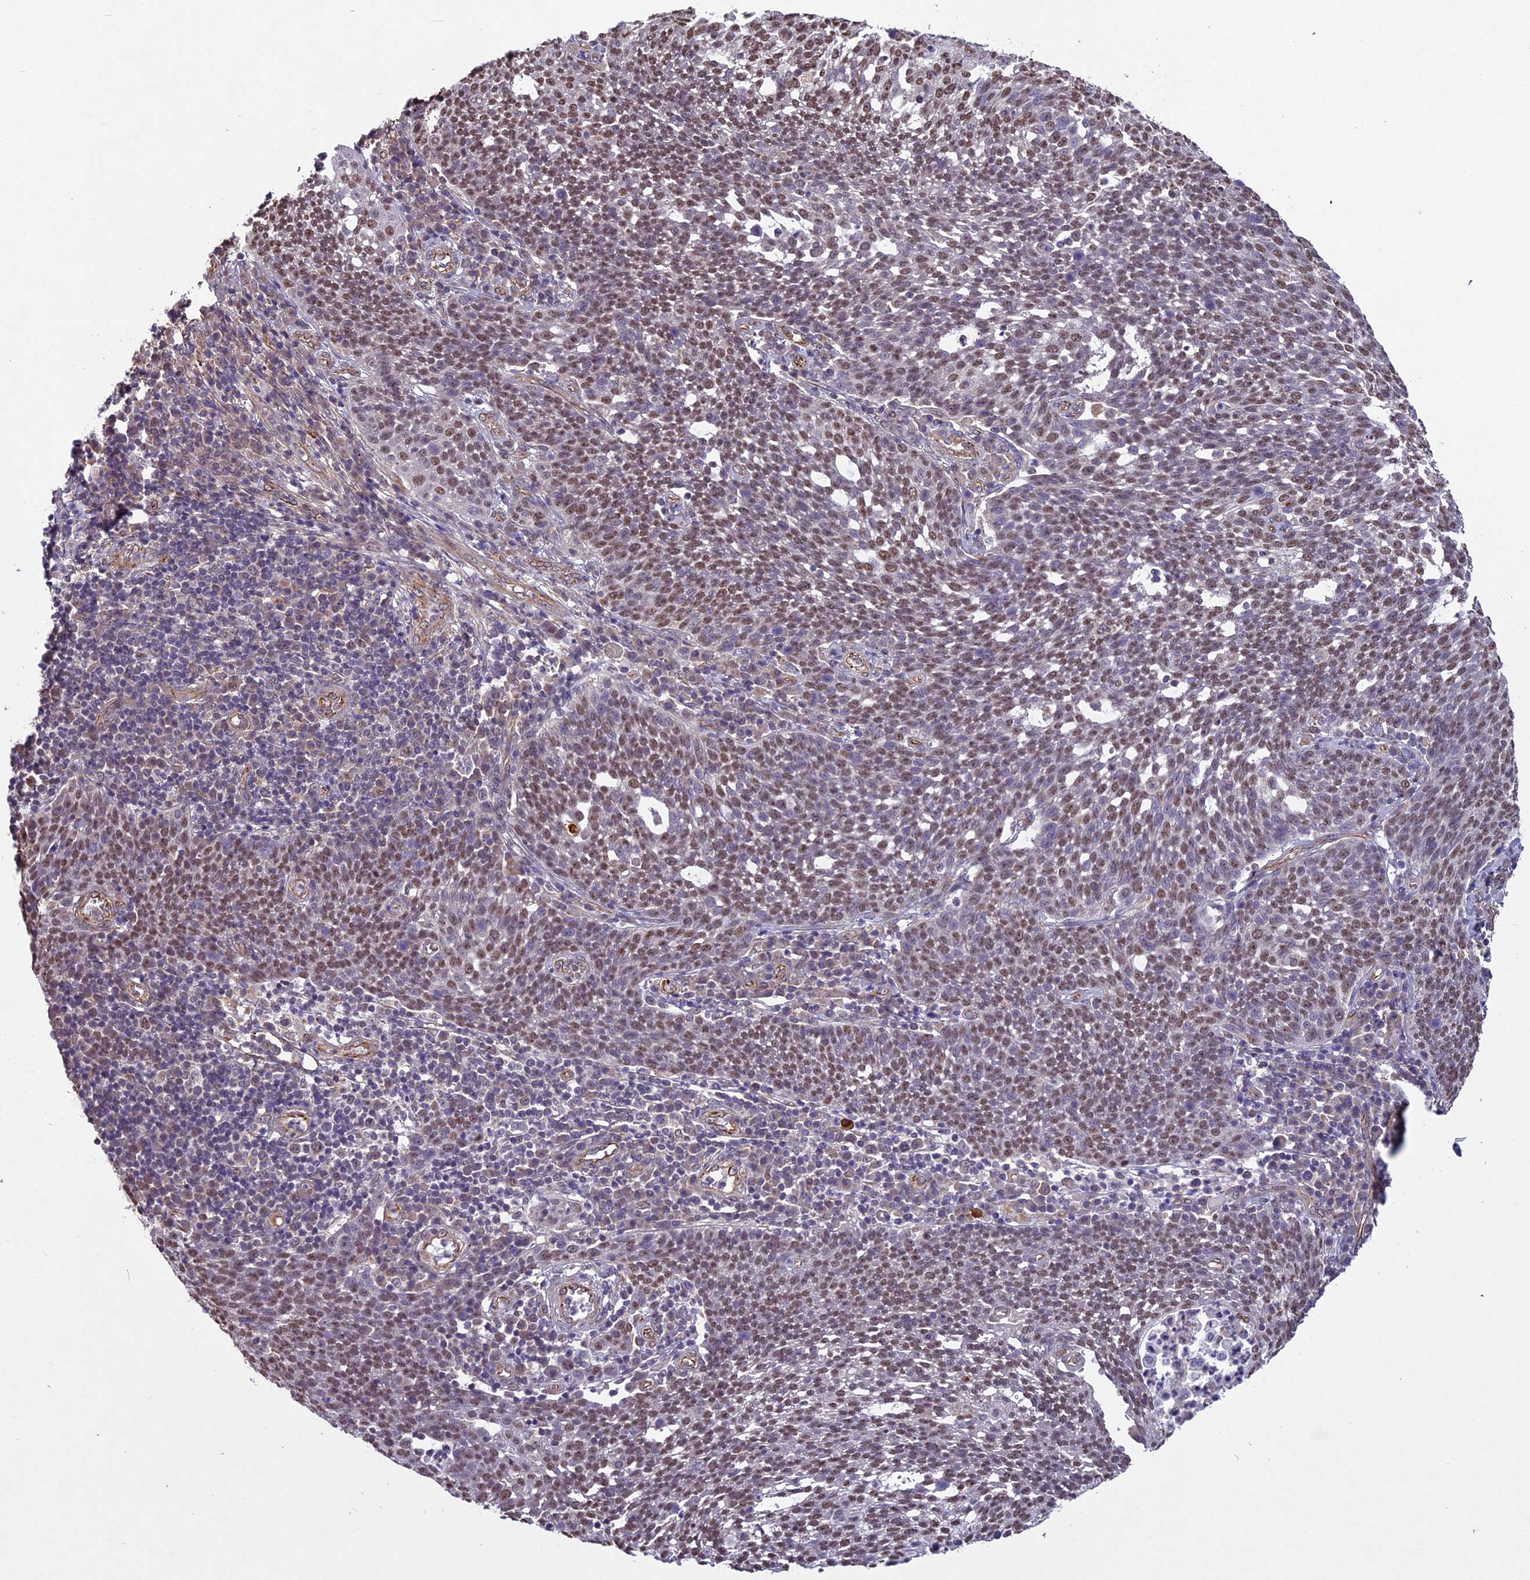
{"staining": {"intensity": "moderate", "quantity": ">75%", "location": "nuclear"}, "tissue": "cervical cancer", "cell_type": "Tumor cells", "image_type": "cancer", "snomed": [{"axis": "morphology", "description": "Squamous cell carcinoma, NOS"}, {"axis": "topography", "description": "Cervix"}], "caption": "Human cervical cancer stained with a brown dye exhibits moderate nuclear positive expression in approximately >75% of tumor cells.", "gene": "C3orf70", "patient": {"sex": "female", "age": 34}}